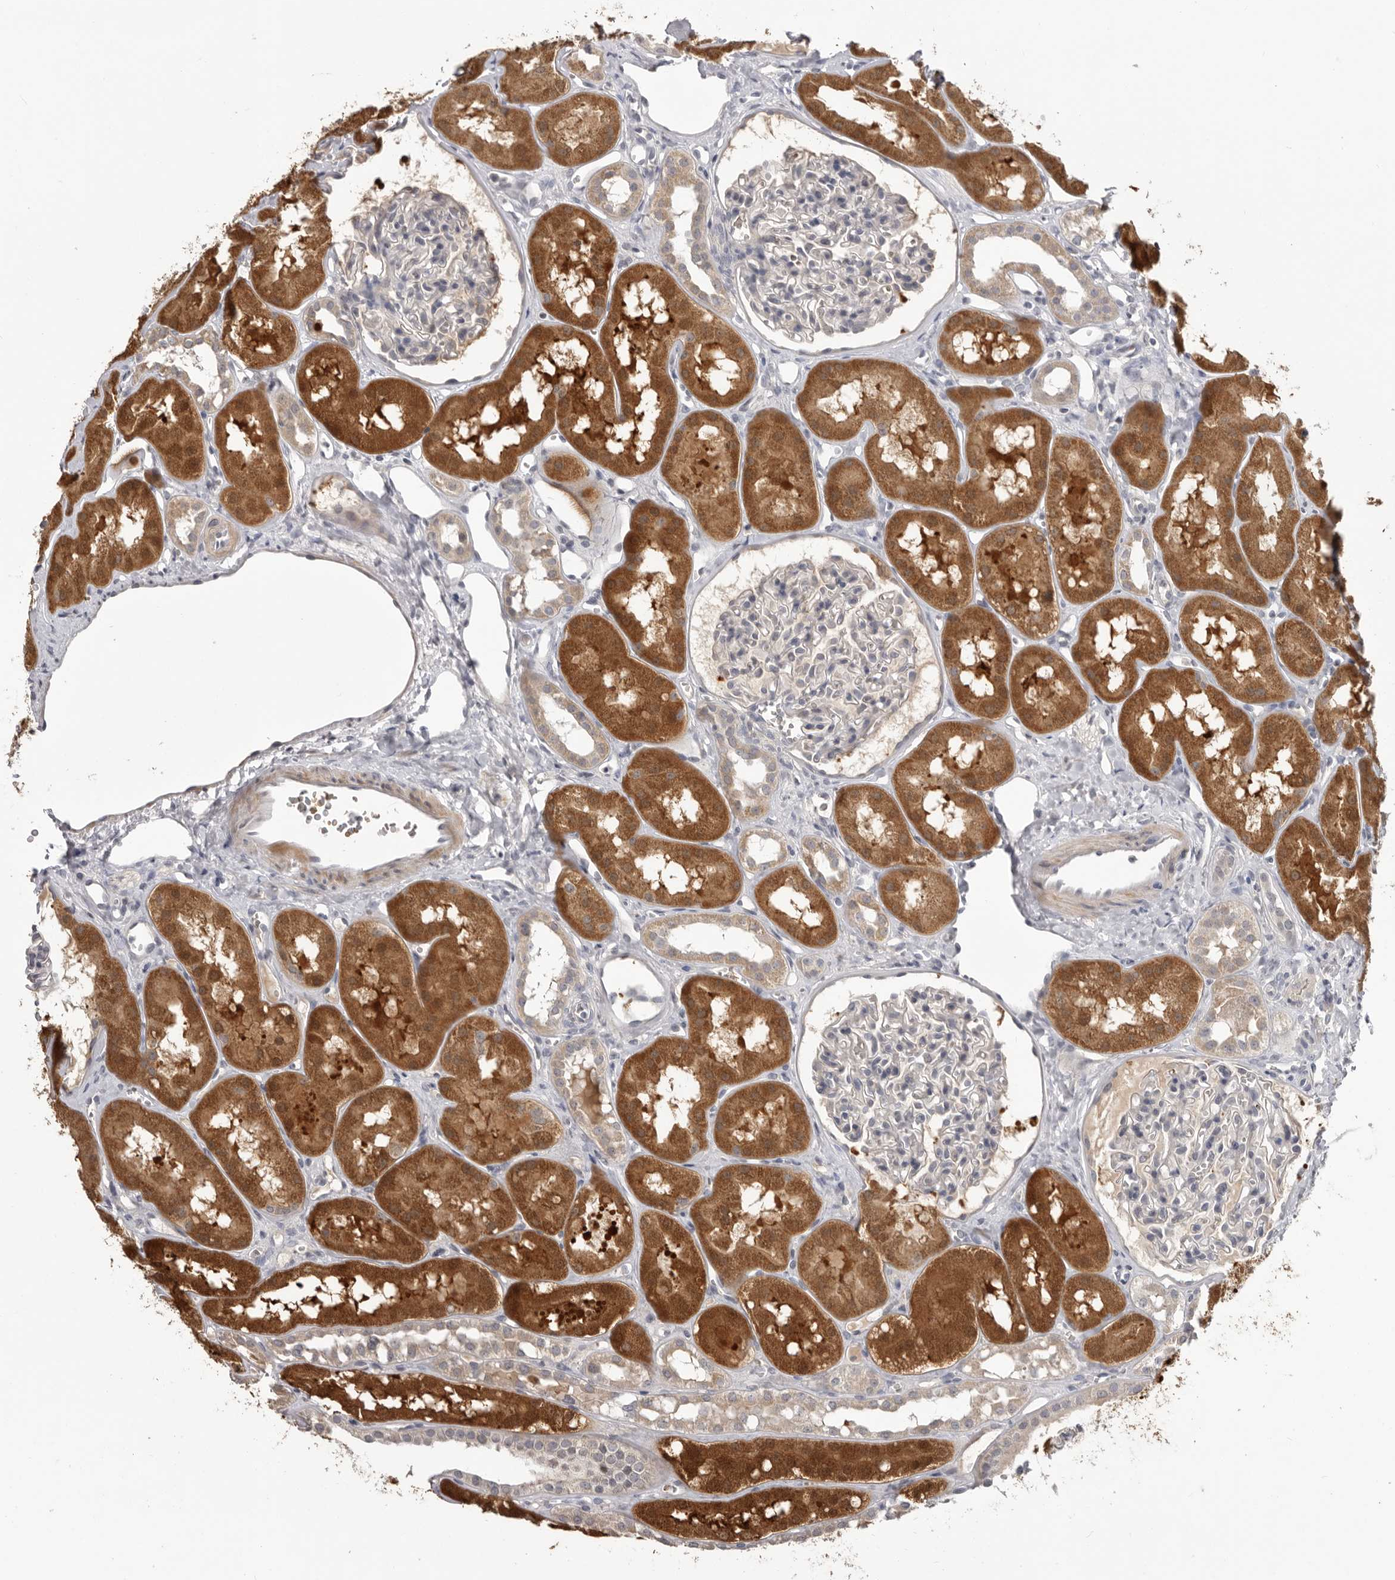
{"staining": {"intensity": "negative", "quantity": "none", "location": "none"}, "tissue": "kidney", "cell_type": "Cells in glomeruli", "image_type": "normal", "snomed": [{"axis": "morphology", "description": "Normal tissue, NOS"}, {"axis": "topography", "description": "Kidney"}], "caption": "This image is of benign kidney stained with immunohistochemistry (IHC) to label a protein in brown with the nuclei are counter-stained blue. There is no expression in cells in glomeruli. (DAB (3,3'-diaminobenzidine) IHC visualized using brightfield microscopy, high magnification).", "gene": "TNR", "patient": {"sex": "male", "age": 16}}